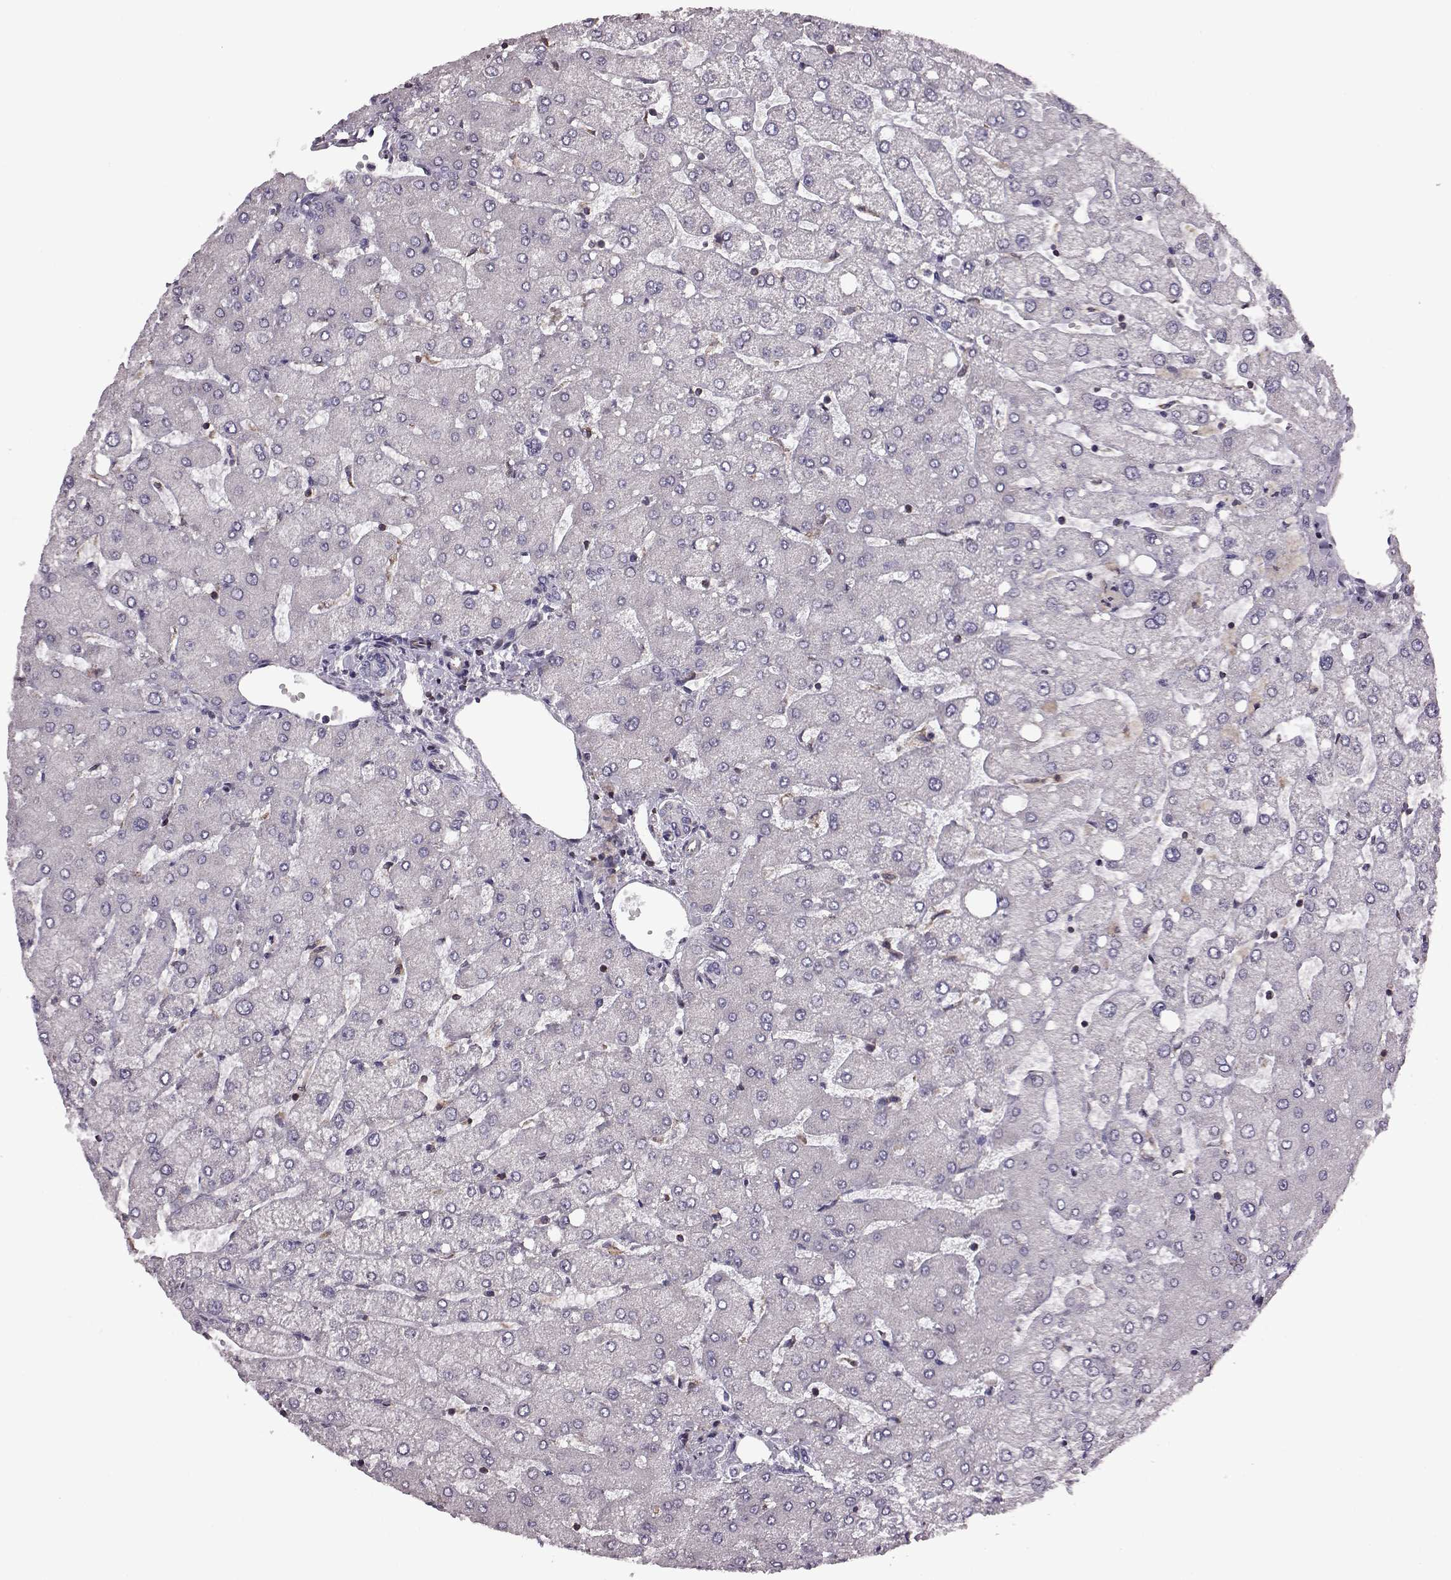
{"staining": {"intensity": "negative", "quantity": "none", "location": "none"}, "tissue": "liver", "cell_type": "Cholangiocytes", "image_type": "normal", "snomed": [{"axis": "morphology", "description": "Normal tissue, NOS"}, {"axis": "topography", "description": "Liver"}], "caption": "The histopathology image reveals no staining of cholangiocytes in benign liver.", "gene": "CDC42SE1", "patient": {"sex": "female", "age": 54}}